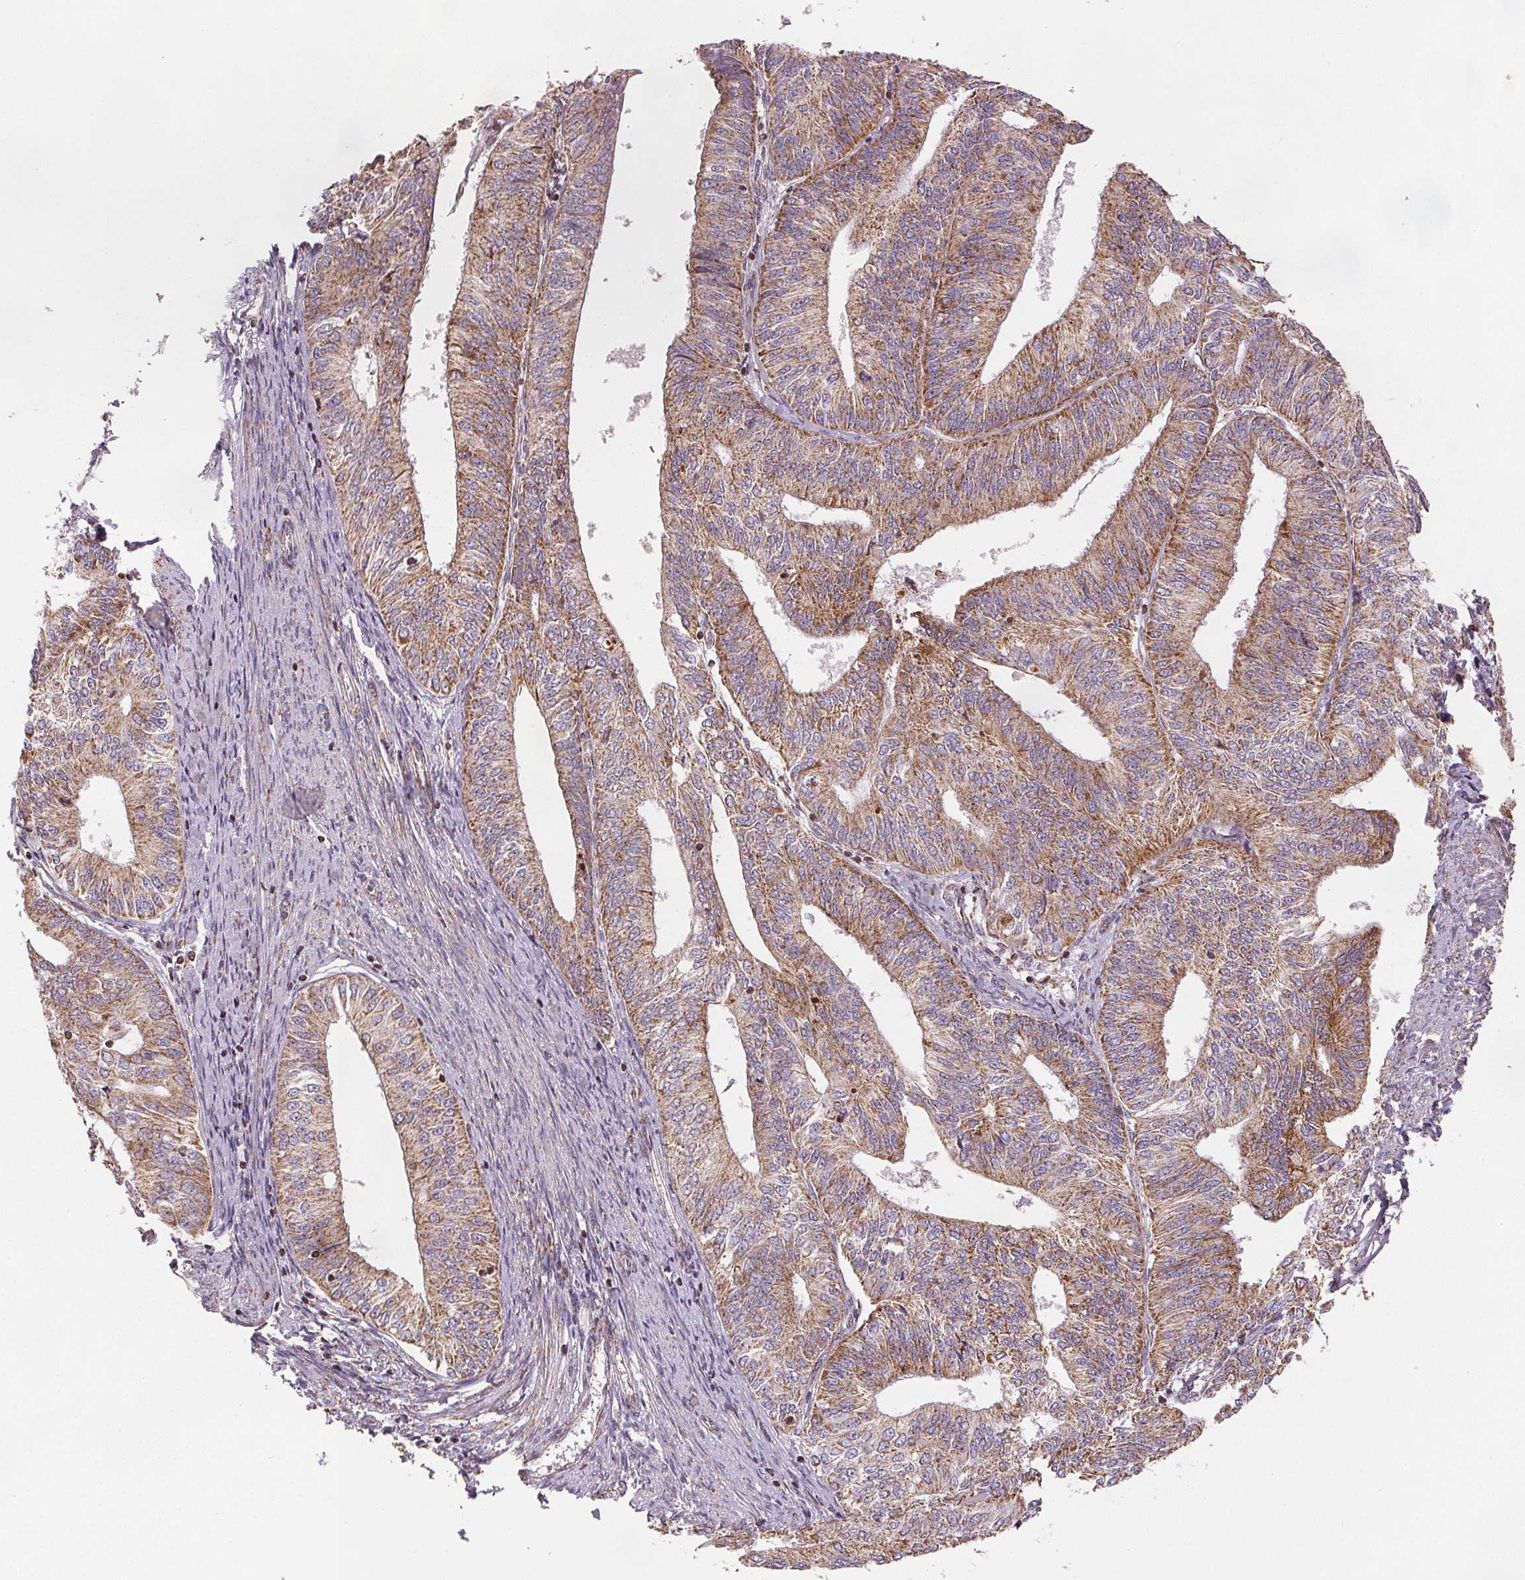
{"staining": {"intensity": "moderate", "quantity": ">75%", "location": "cytoplasmic/membranous"}, "tissue": "endometrial cancer", "cell_type": "Tumor cells", "image_type": "cancer", "snomed": [{"axis": "morphology", "description": "Adenocarcinoma, NOS"}, {"axis": "topography", "description": "Endometrium"}], "caption": "Immunohistochemical staining of adenocarcinoma (endometrial) shows medium levels of moderate cytoplasmic/membranous protein expression in about >75% of tumor cells.", "gene": "SDHB", "patient": {"sex": "female", "age": 58}}